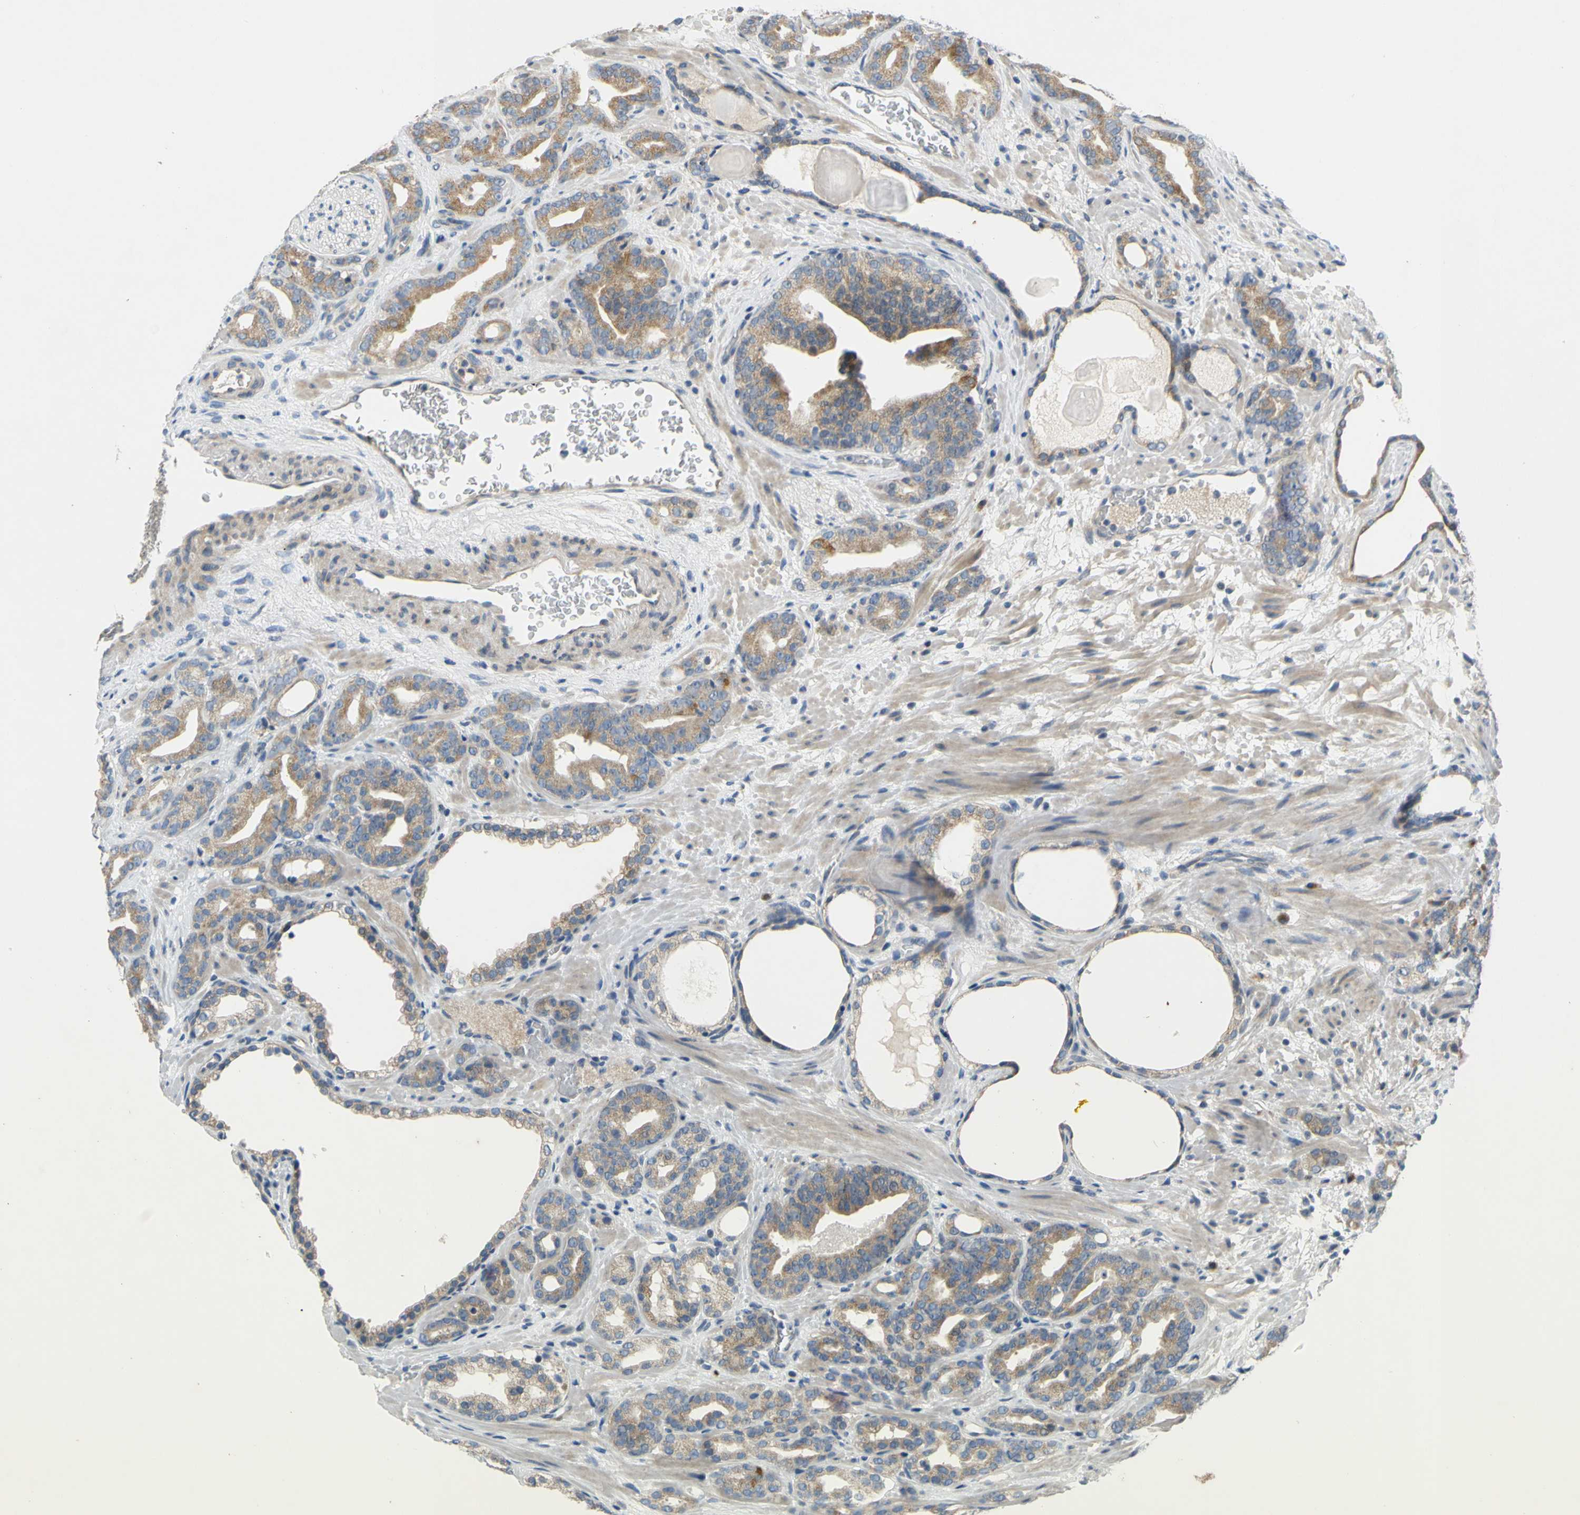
{"staining": {"intensity": "moderate", "quantity": ">75%", "location": "cytoplasmic/membranous"}, "tissue": "prostate cancer", "cell_type": "Tumor cells", "image_type": "cancer", "snomed": [{"axis": "morphology", "description": "Adenocarcinoma, Low grade"}, {"axis": "topography", "description": "Prostate"}], "caption": "A brown stain labels moderate cytoplasmic/membranous positivity of a protein in human prostate cancer (low-grade adenocarcinoma) tumor cells. The staining was performed using DAB (3,3'-diaminobenzidine), with brown indicating positive protein expression. Nuclei are stained blue with hematoxylin.", "gene": "CCNB2", "patient": {"sex": "male", "age": 63}}